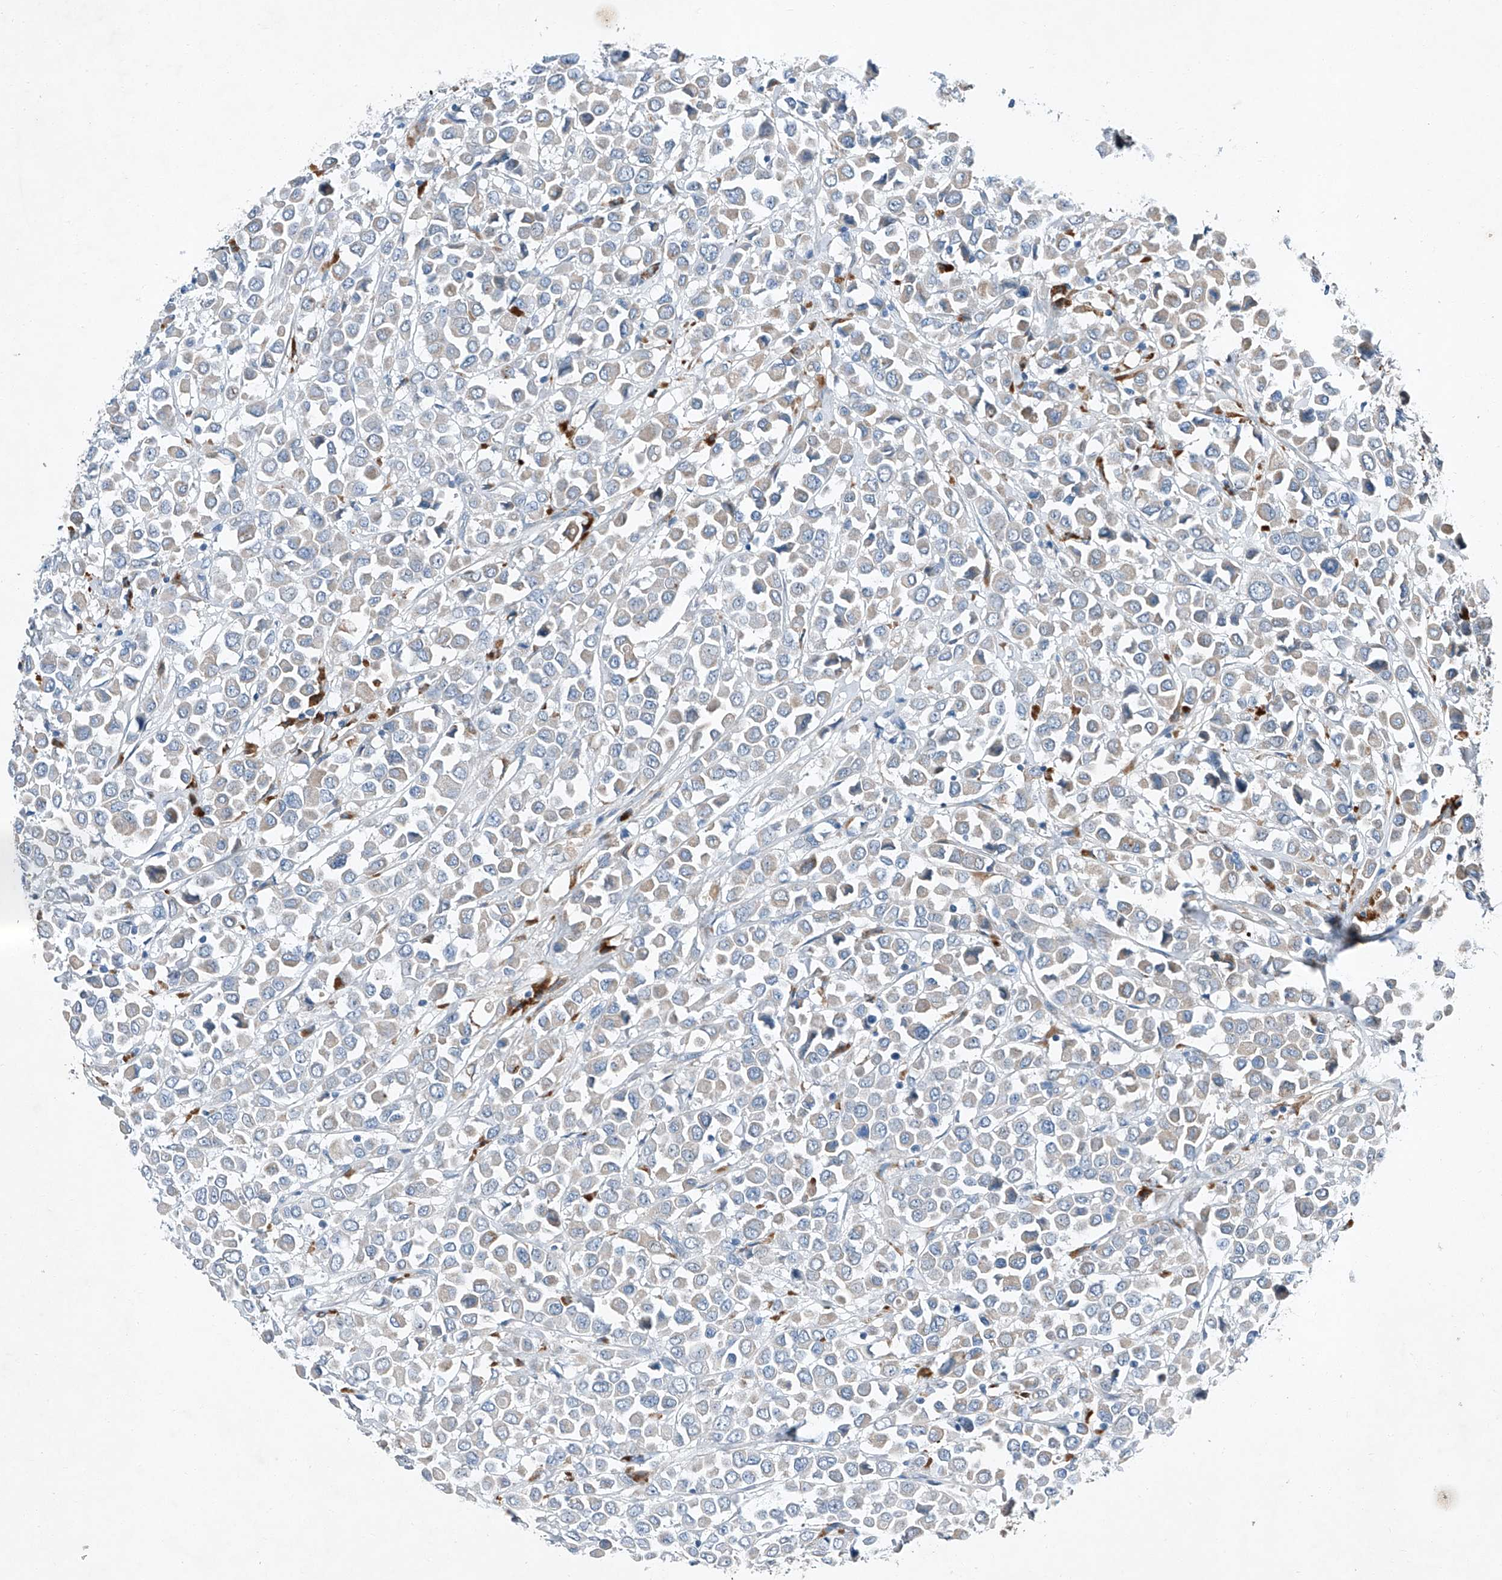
{"staining": {"intensity": "negative", "quantity": "none", "location": "none"}, "tissue": "breast cancer", "cell_type": "Tumor cells", "image_type": "cancer", "snomed": [{"axis": "morphology", "description": "Duct carcinoma"}, {"axis": "topography", "description": "Breast"}], "caption": "Immunohistochemical staining of invasive ductal carcinoma (breast) shows no significant positivity in tumor cells. (Brightfield microscopy of DAB (3,3'-diaminobenzidine) immunohistochemistry at high magnification).", "gene": "MDGA1", "patient": {"sex": "female", "age": 61}}